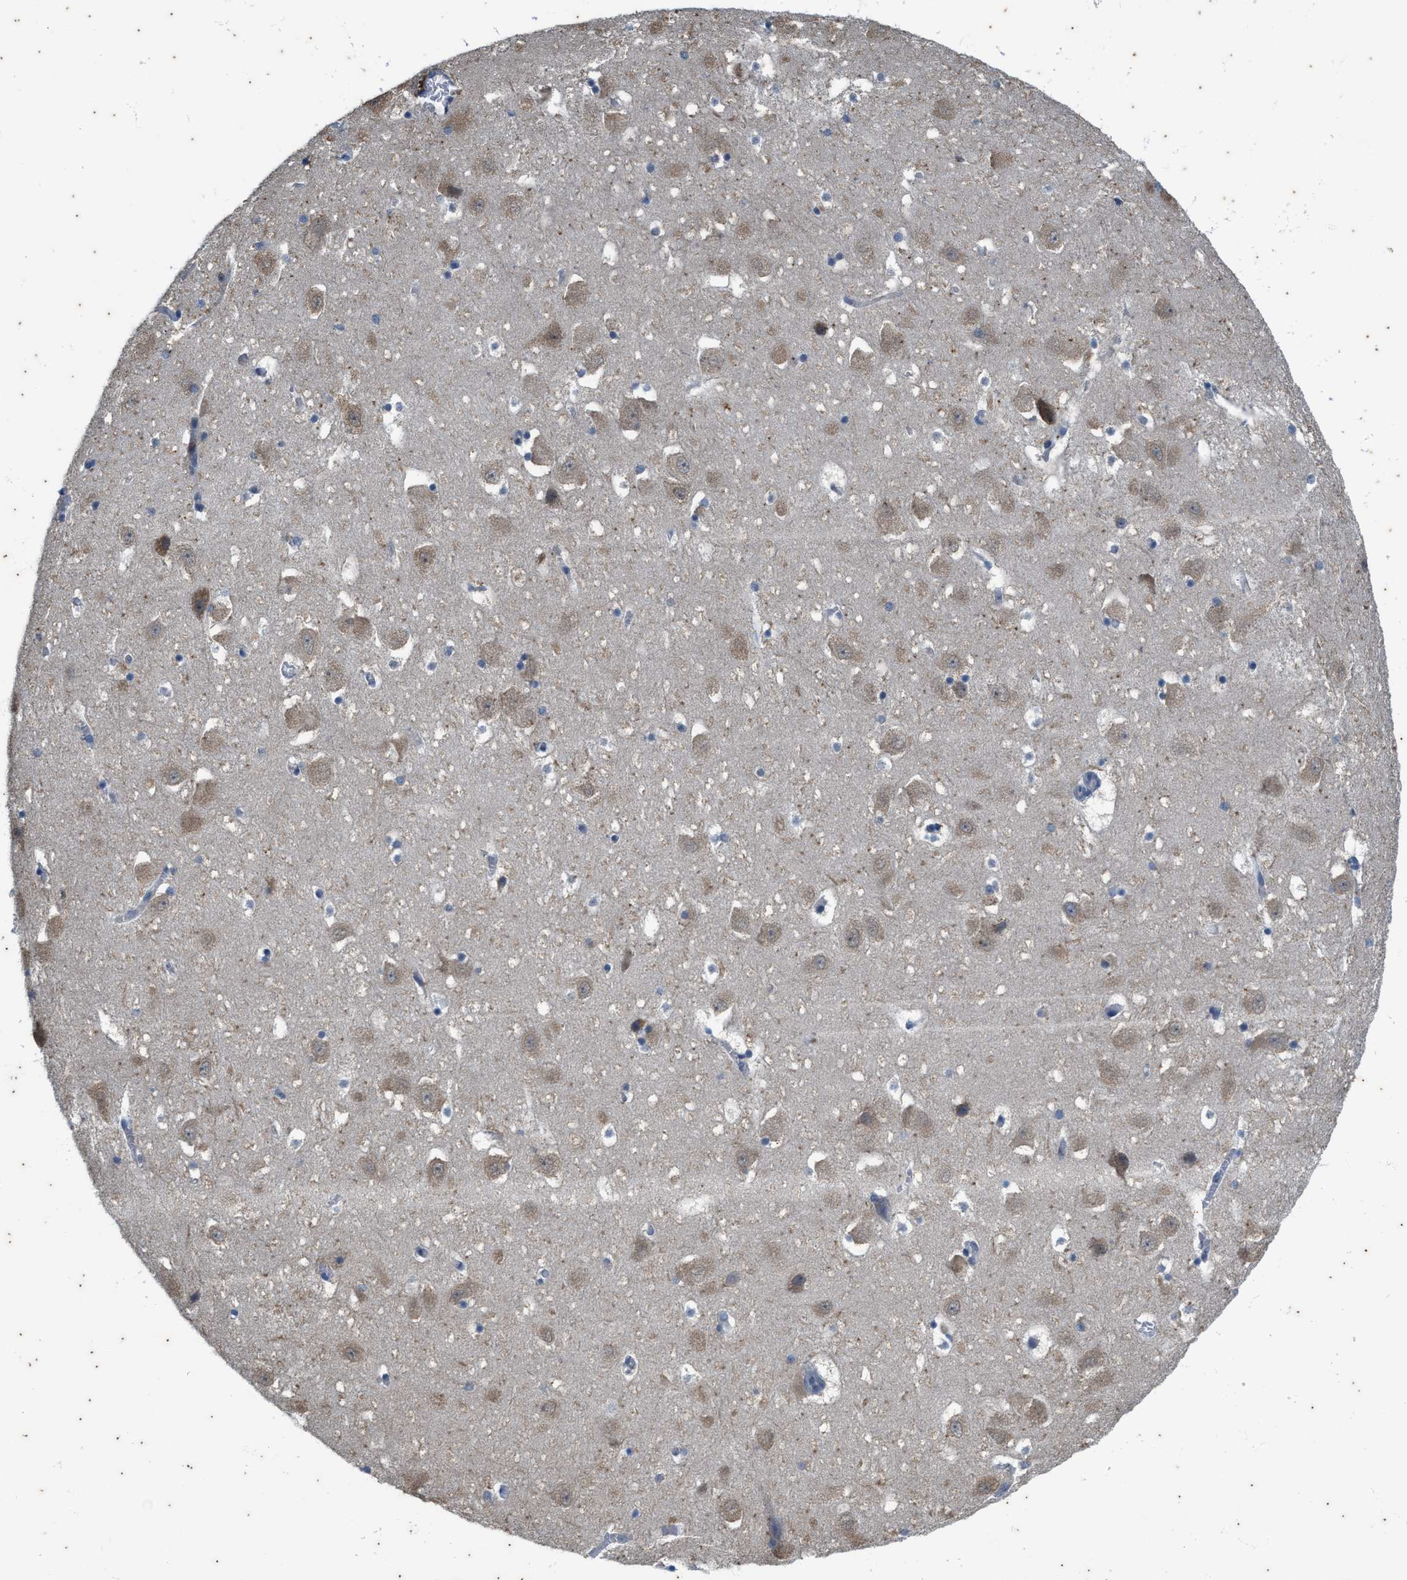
{"staining": {"intensity": "negative", "quantity": "none", "location": "none"}, "tissue": "hippocampus", "cell_type": "Glial cells", "image_type": "normal", "snomed": [{"axis": "morphology", "description": "Normal tissue, NOS"}, {"axis": "topography", "description": "Hippocampus"}], "caption": "High magnification brightfield microscopy of benign hippocampus stained with DAB (brown) and counterstained with hematoxylin (blue): glial cells show no significant positivity. Brightfield microscopy of IHC stained with DAB (3,3'-diaminobenzidine) (brown) and hematoxylin (blue), captured at high magnification.", "gene": "COX19", "patient": {"sex": "male", "age": 45}}